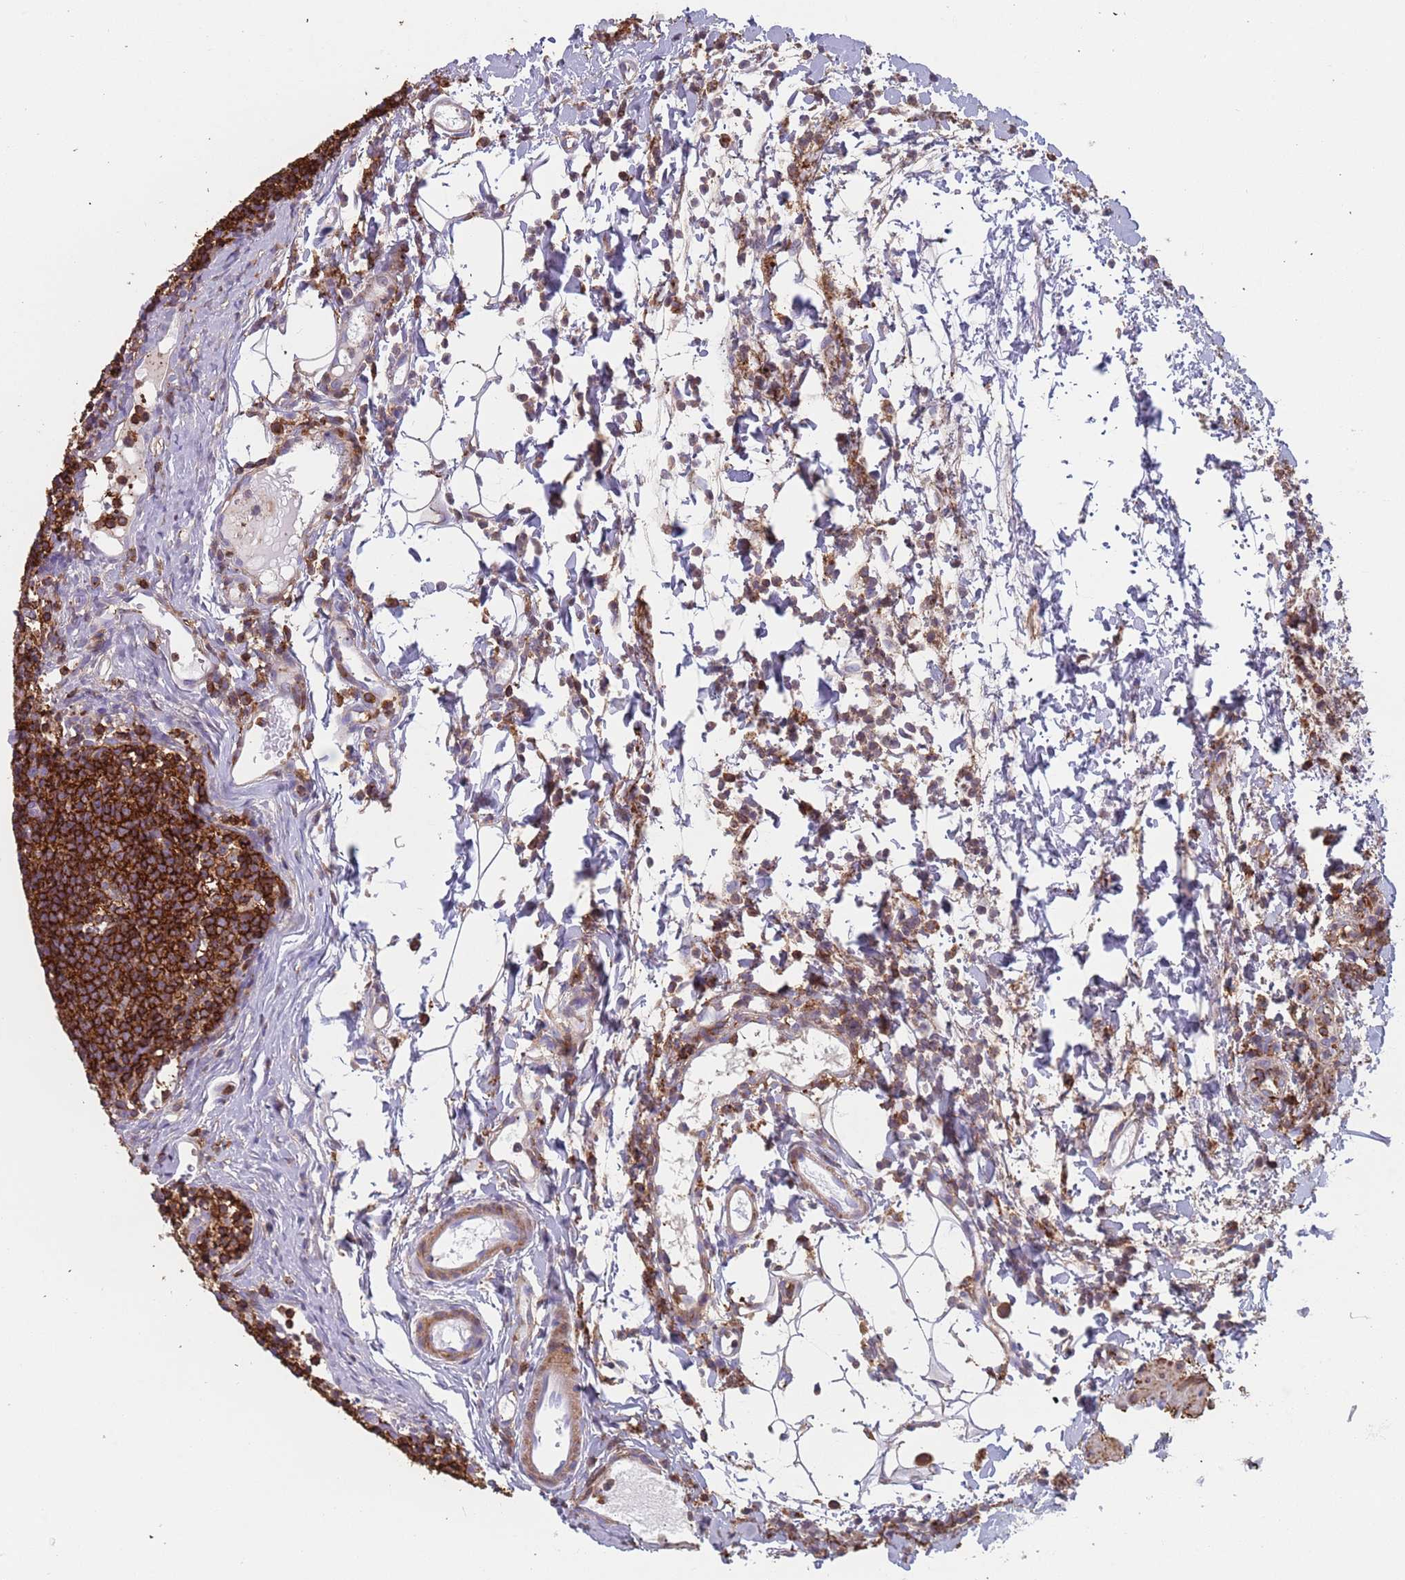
{"staining": {"intensity": "strong", "quantity": ">75%", "location": "cytoplasmic/membranous"}, "tissue": "lymph node", "cell_type": "Non-germinal center cells", "image_type": "normal", "snomed": [{"axis": "morphology", "description": "Normal tissue, NOS"}, {"axis": "topography", "description": "Lymph node"}], "caption": "Protein analysis of benign lymph node reveals strong cytoplasmic/membranous staining in approximately >75% of non-germinal center cells. (brown staining indicates protein expression, while blue staining denotes nuclei).", "gene": "RNF144A", "patient": {"sex": "female", "age": 37}}